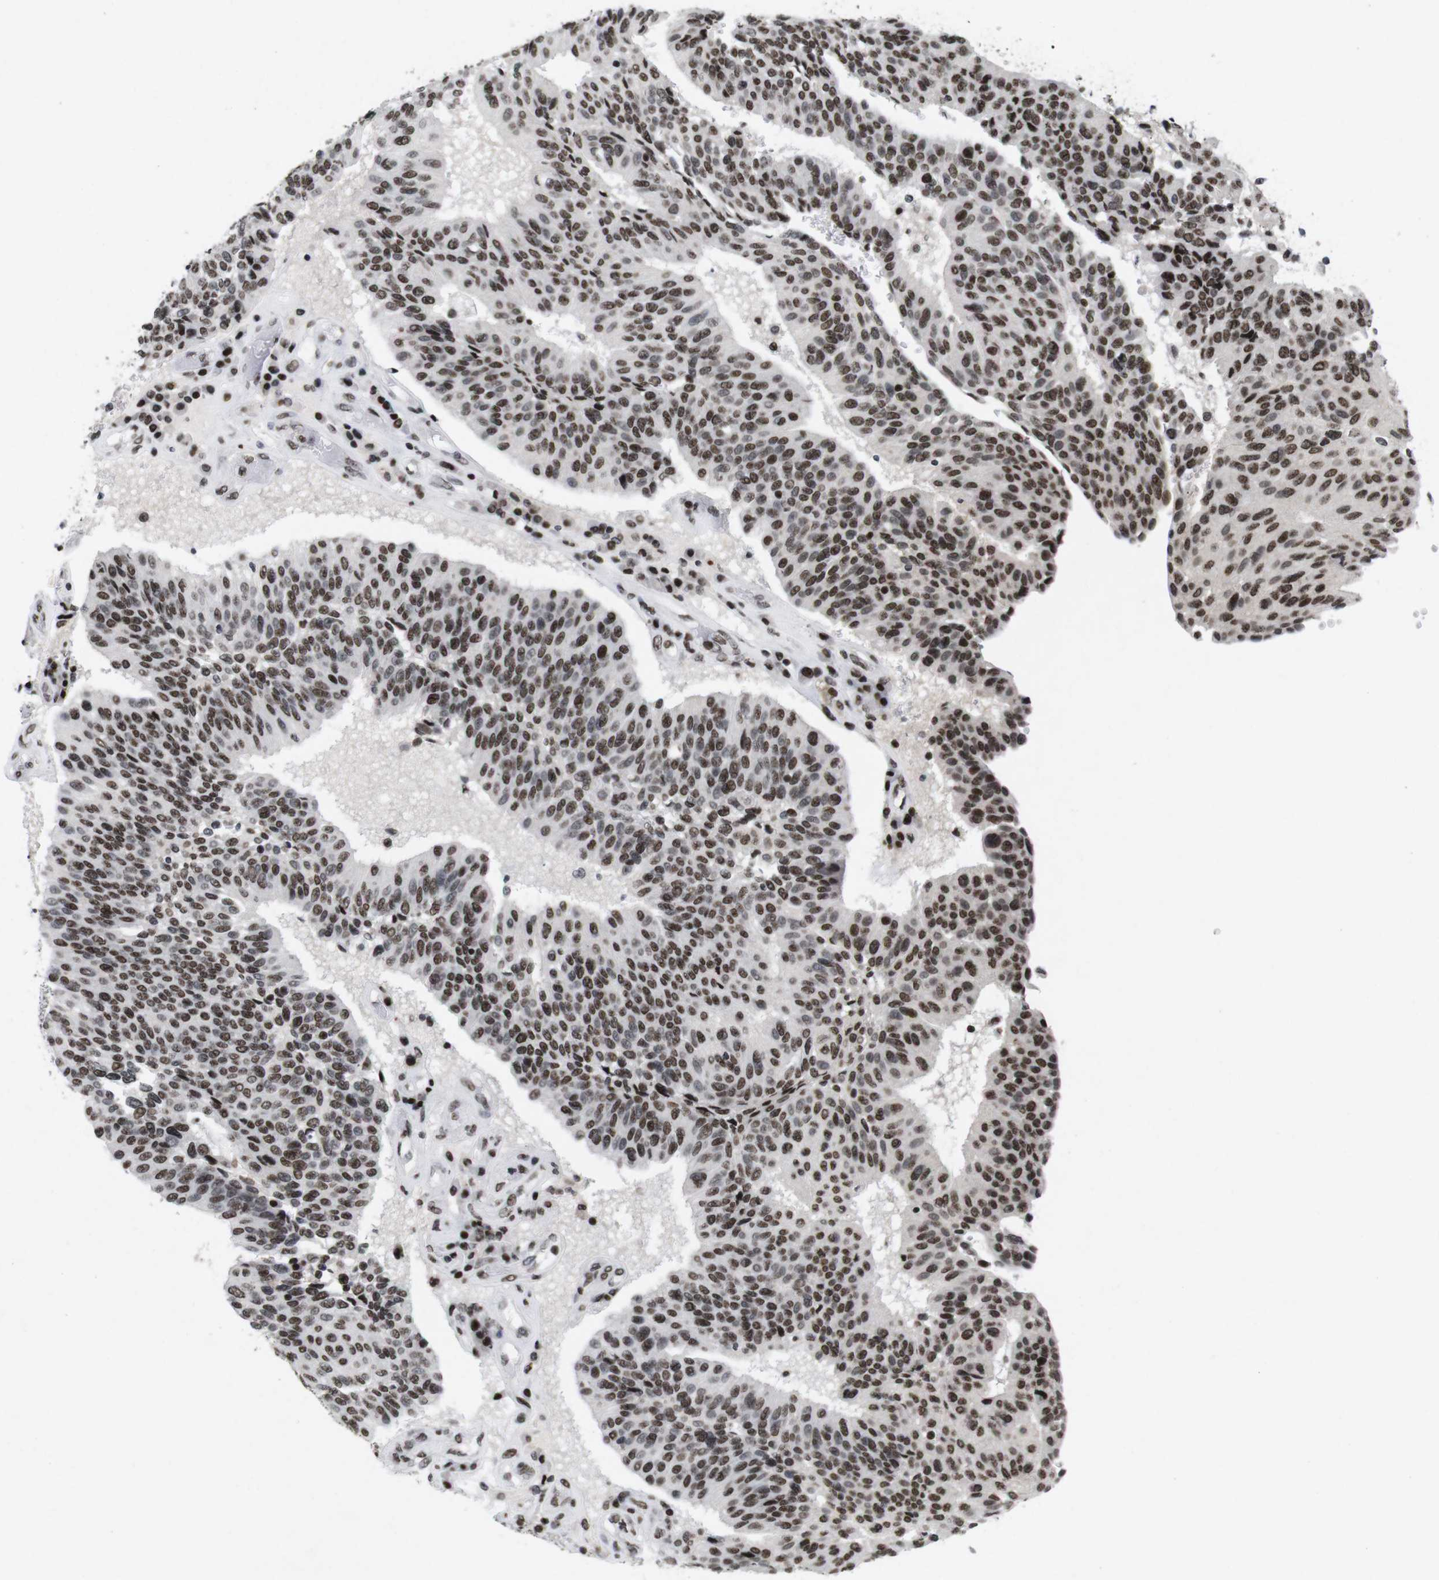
{"staining": {"intensity": "moderate", "quantity": ">75%", "location": "nuclear"}, "tissue": "urothelial cancer", "cell_type": "Tumor cells", "image_type": "cancer", "snomed": [{"axis": "morphology", "description": "Urothelial carcinoma, High grade"}, {"axis": "topography", "description": "Urinary bladder"}], "caption": "Human high-grade urothelial carcinoma stained with a protein marker reveals moderate staining in tumor cells.", "gene": "MAGEH1", "patient": {"sex": "male", "age": 66}}